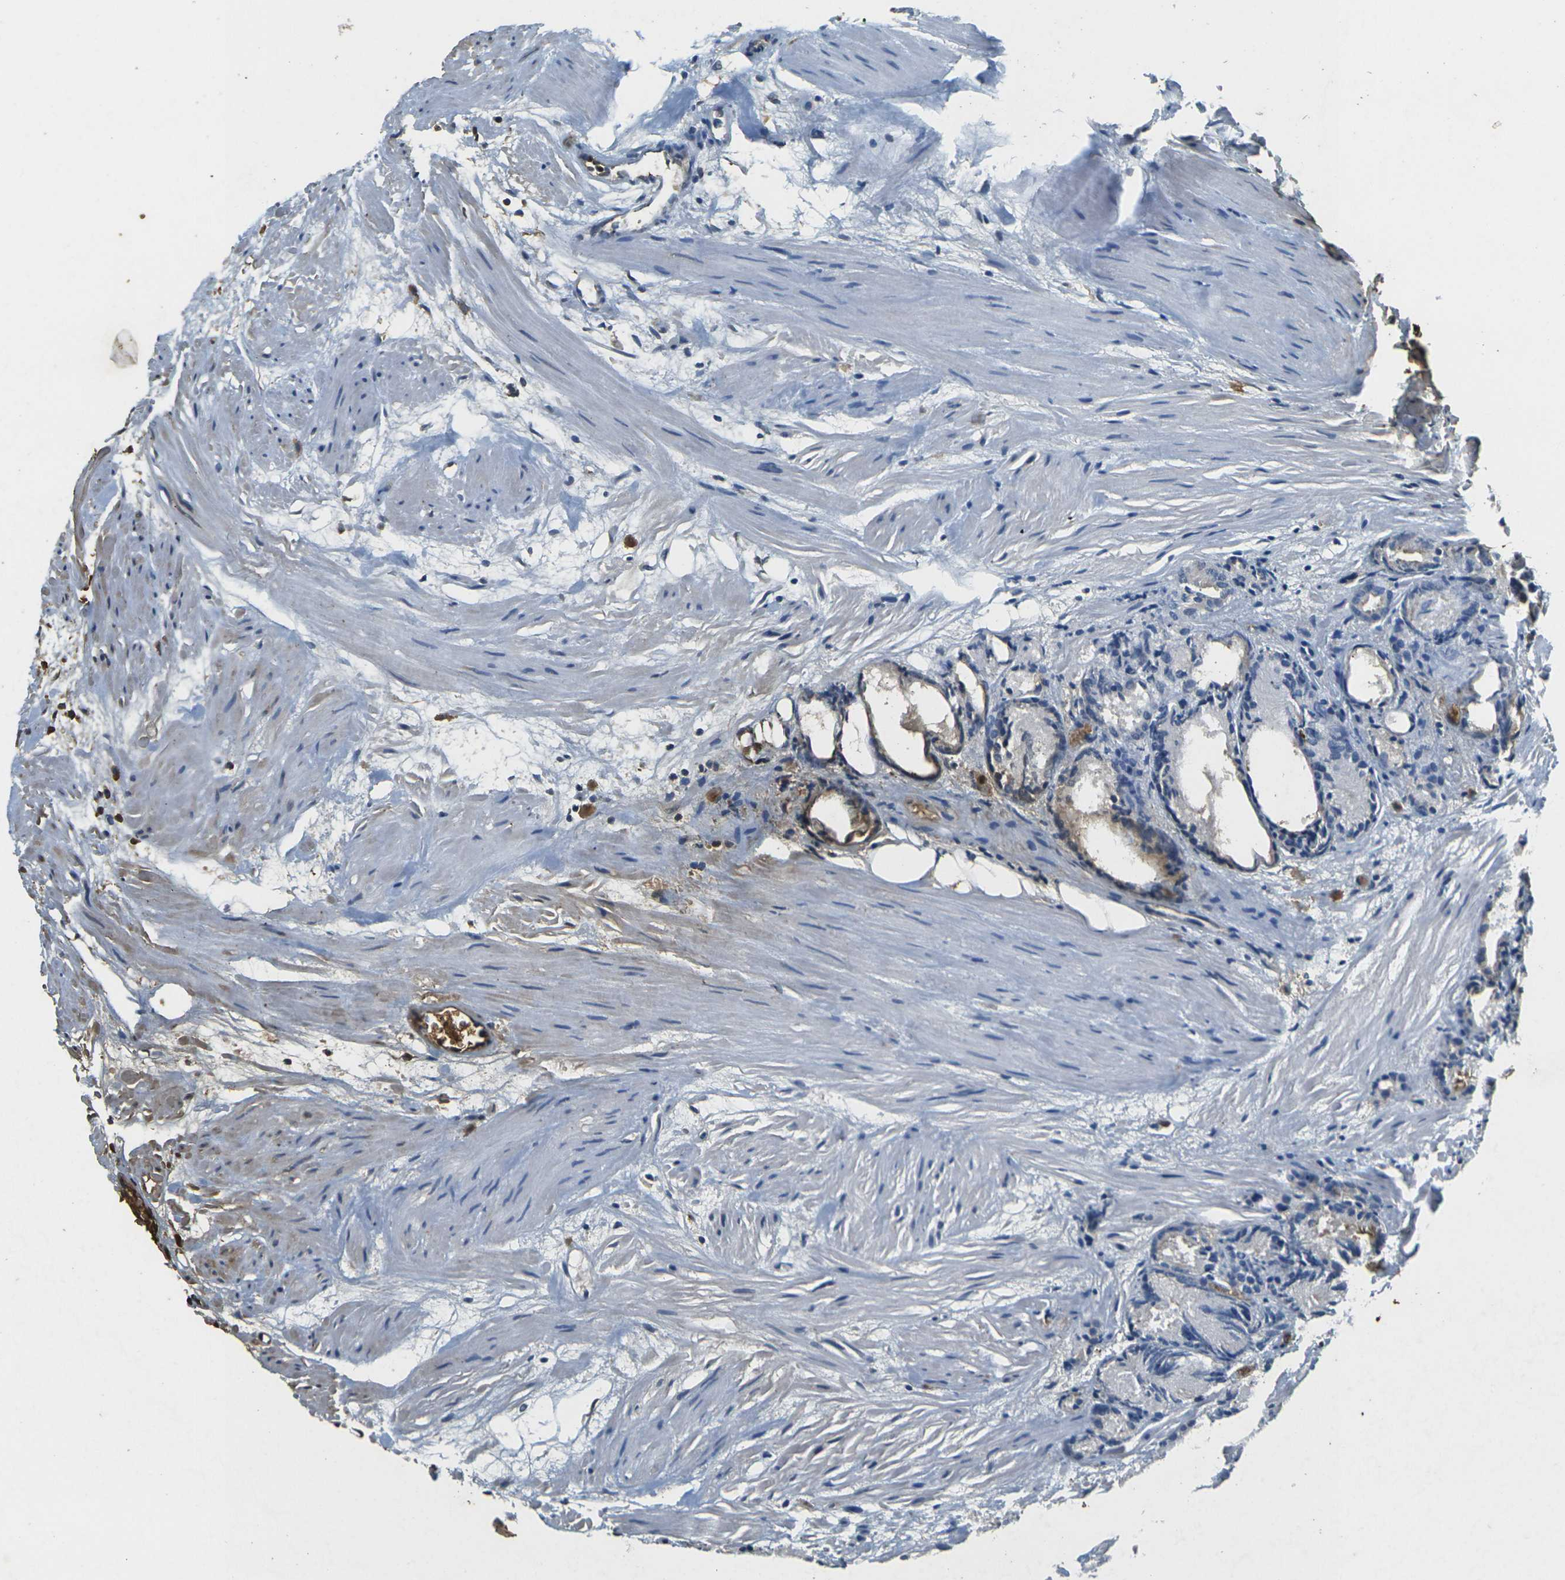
{"staining": {"intensity": "negative", "quantity": "none", "location": "none"}, "tissue": "prostate cancer", "cell_type": "Tumor cells", "image_type": "cancer", "snomed": [{"axis": "morphology", "description": "Adenocarcinoma, Low grade"}, {"axis": "topography", "description": "Prostate"}], "caption": "The photomicrograph demonstrates no staining of tumor cells in prostate cancer. (DAB (3,3'-diaminobenzidine) immunohistochemistry visualized using brightfield microscopy, high magnification).", "gene": "HBB", "patient": {"sex": "male", "age": 72}}